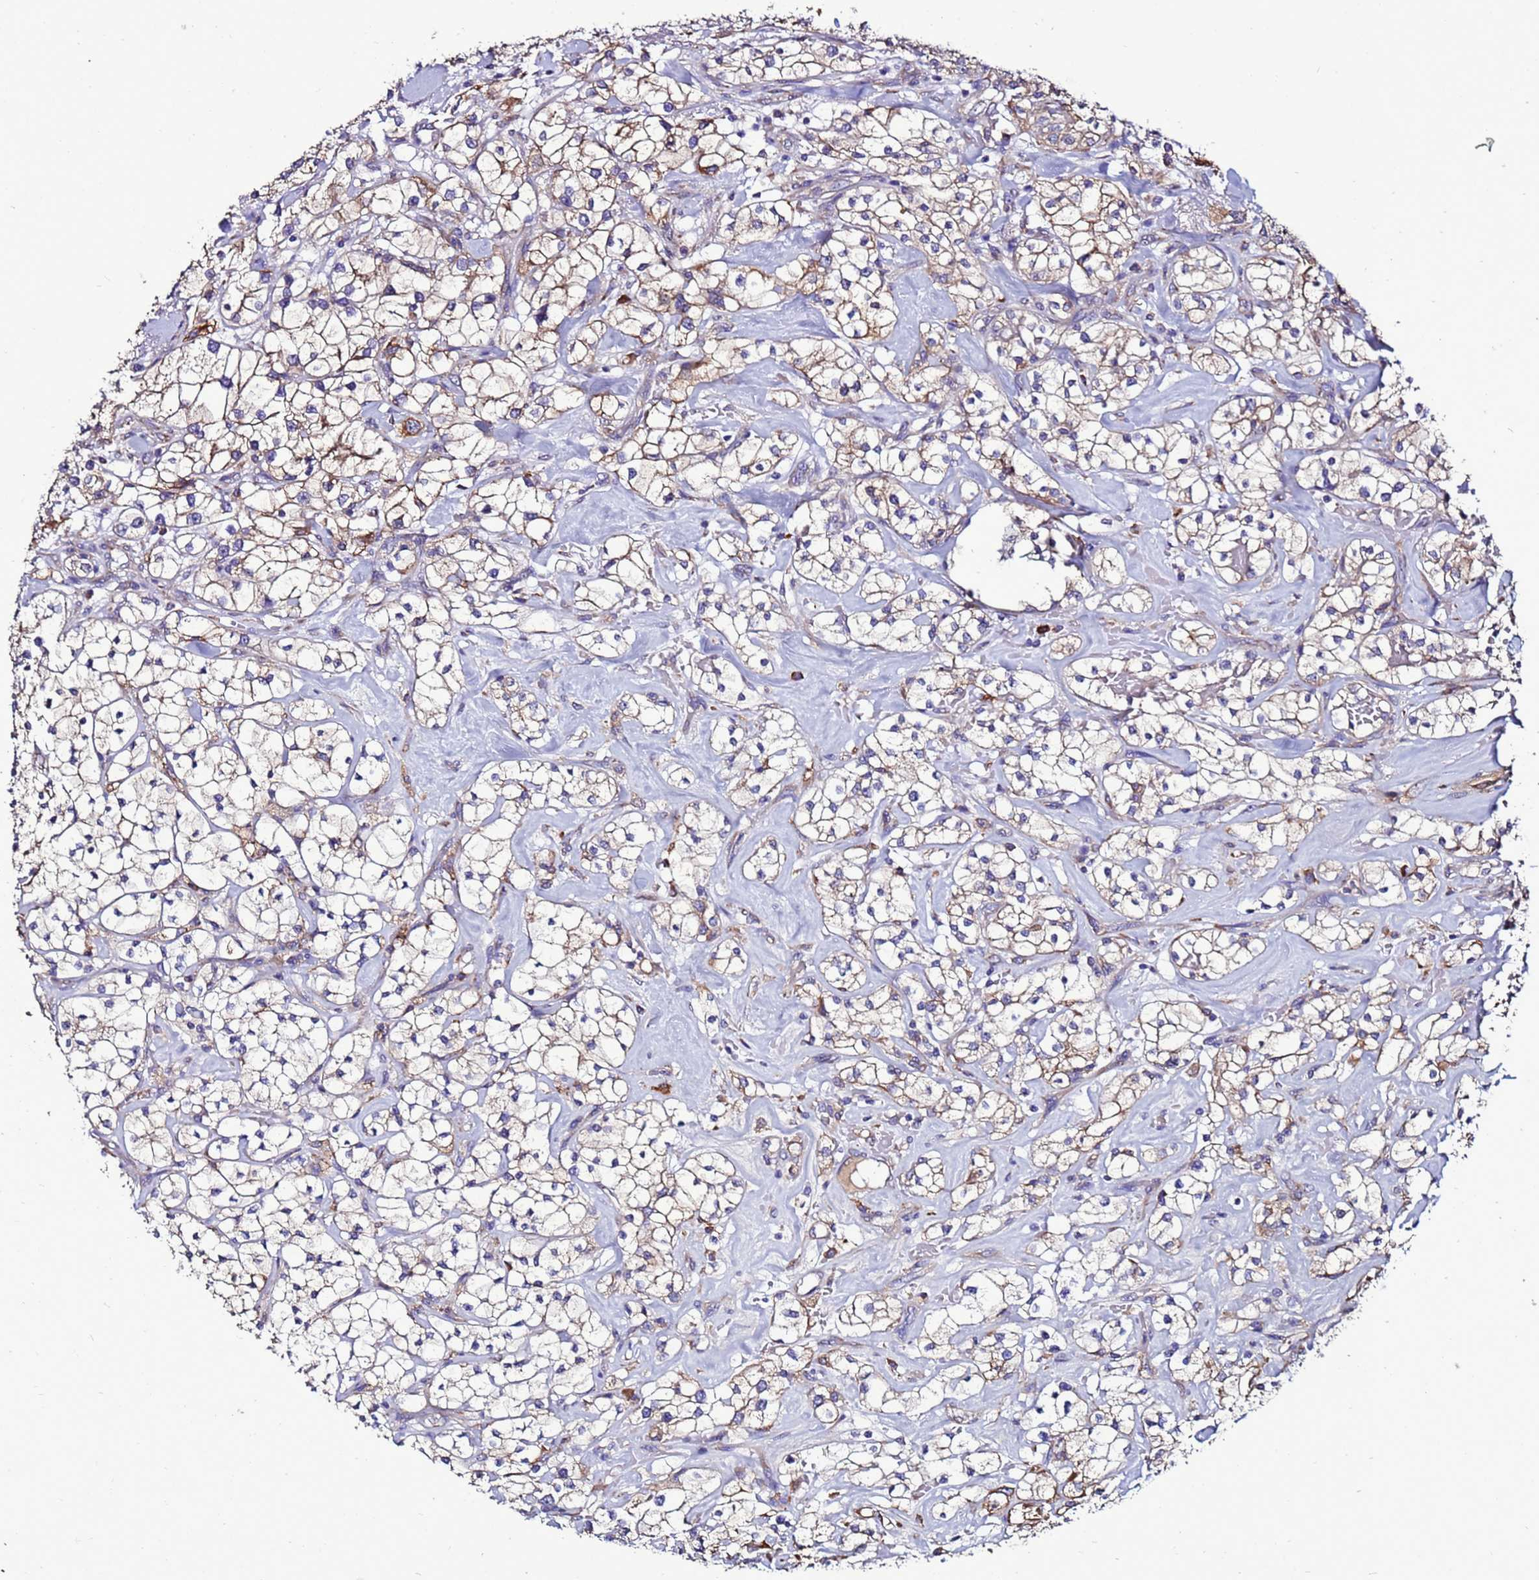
{"staining": {"intensity": "moderate", "quantity": "25%-75%", "location": "cytoplasmic/membranous"}, "tissue": "renal cancer", "cell_type": "Tumor cells", "image_type": "cancer", "snomed": [{"axis": "morphology", "description": "Adenocarcinoma, NOS"}, {"axis": "topography", "description": "Kidney"}], "caption": "Immunohistochemistry (IHC) photomicrograph of renal cancer (adenocarcinoma) stained for a protein (brown), which shows medium levels of moderate cytoplasmic/membranous expression in approximately 25%-75% of tumor cells.", "gene": "ANTKMT", "patient": {"sex": "male", "age": 77}}